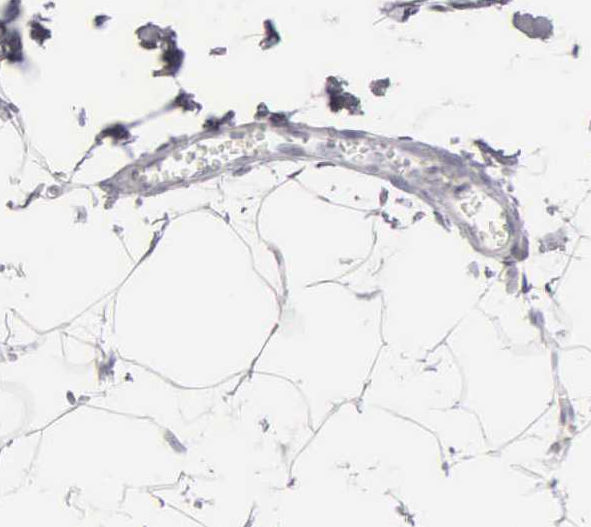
{"staining": {"intensity": "negative", "quantity": "none", "location": "none"}, "tissue": "adipose tissue", "cell_type": "Adipocytes", "image_type": "normal", "snomed": [{"axis": "morphology", "description": "Normal tissue, NOS"}, {"axis": "topography", "description": "Breast"}], "caption": "Immunohistochemistry (IHC) of unremarkable adipose tissue displays no positivity in adipocytes. (Stains: DAB (3,3'-diaminobenzidine) IHC with hematoxylin counter stain, Microscopy: brightfield microscopy at high magnification).", "gene": "KRT20", "patient": {"sex": "female", "age": 45}}